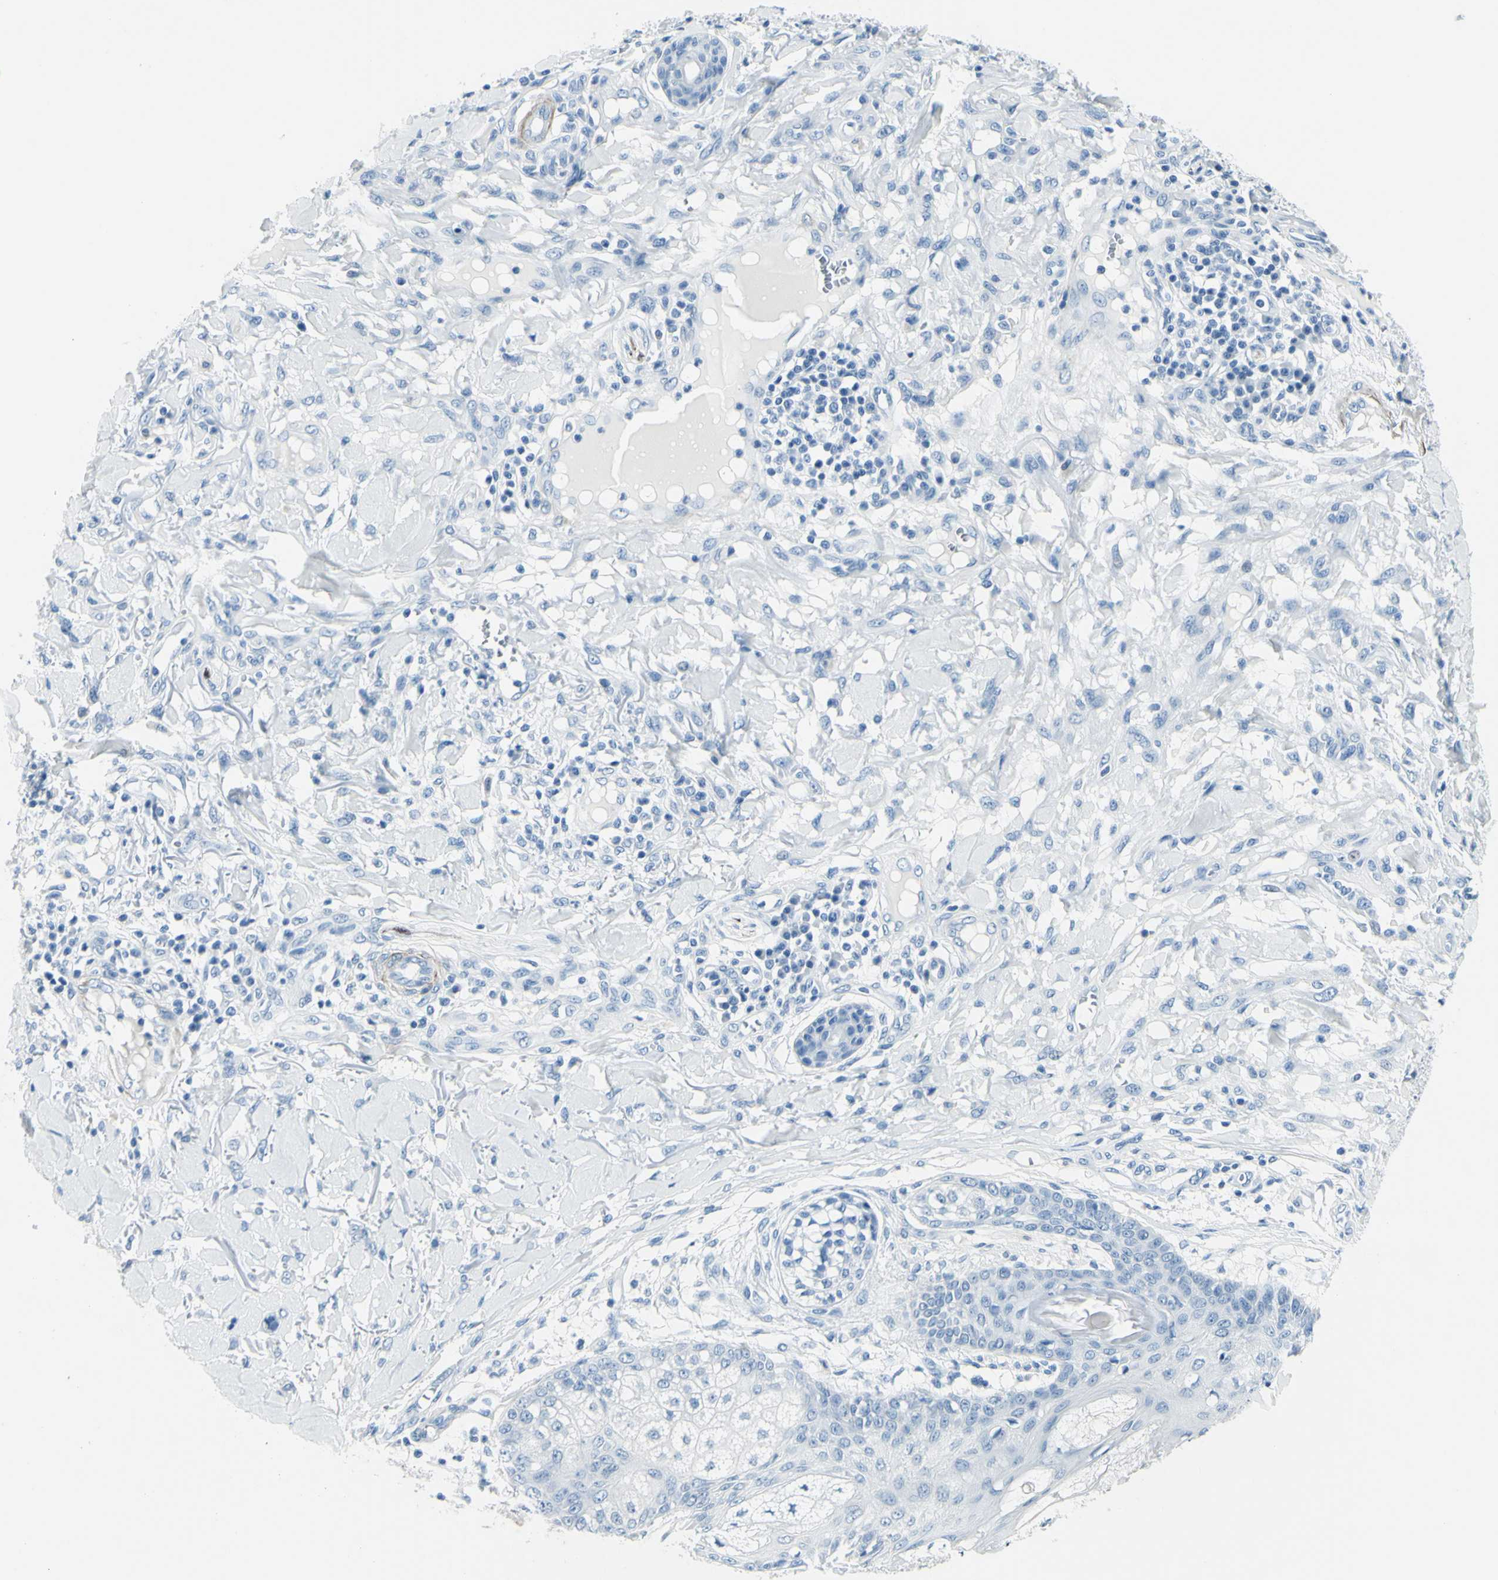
{"staining": {"intensity": "negative", "quantity": "none", "location": "none"}, "tissue": "skin cancer", "cell_type": "Tumor cells", "image_type": "cancer", "snomed": [{"axis": "morphology", "description": "Squamous cell carcinoma, NOS"}, {"axis": "topography", "description": "Skin"}], "caption": "Immunohistochemical staining of human skin squamous cell carcinoma shows no significant positivity in tumor cells. Nuclei are stained in blue.", "gene": "CDH15", "patient": {"sex": "female", "age": 78}}